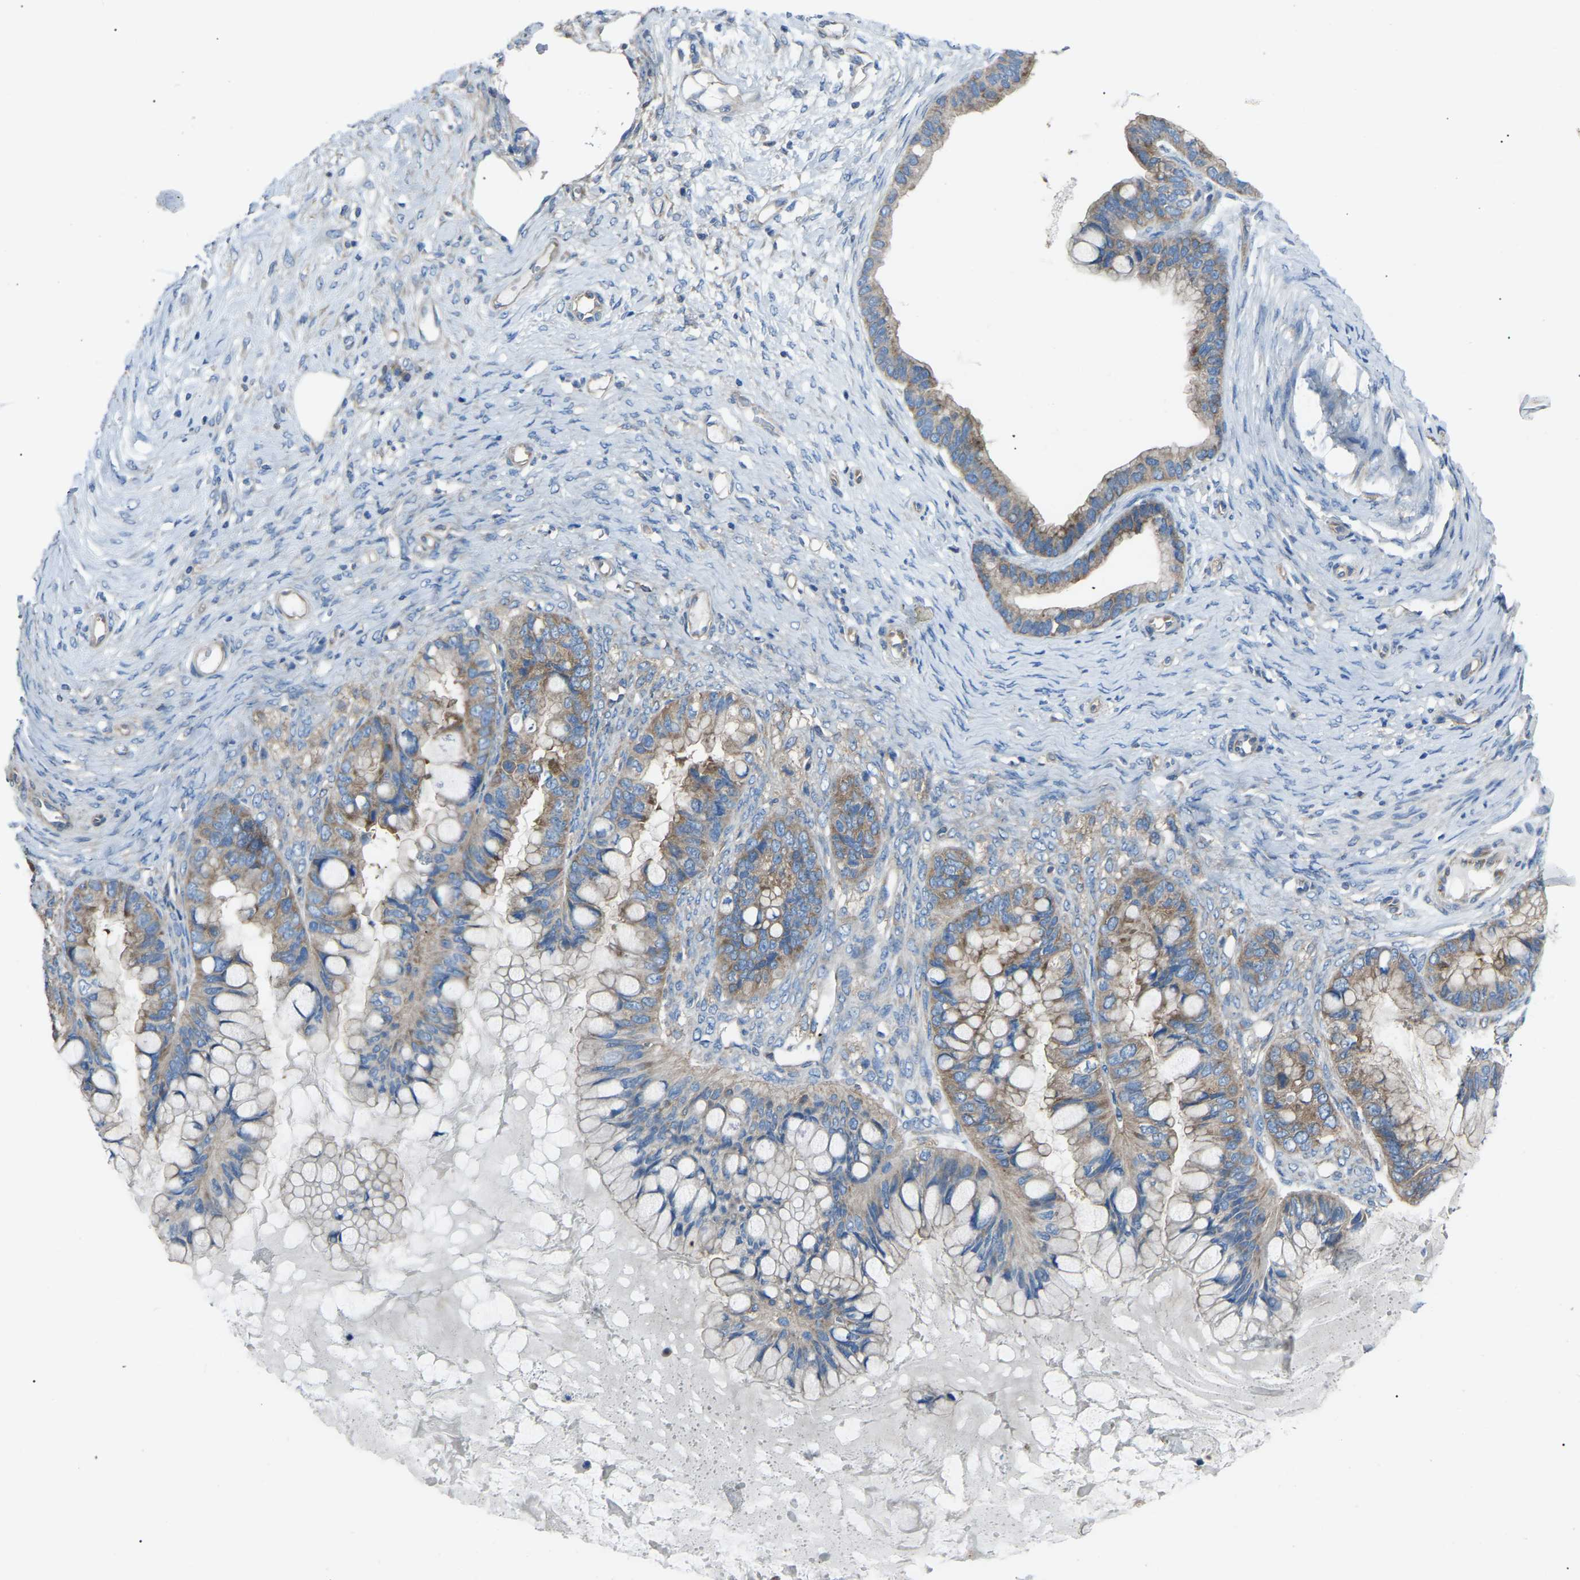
{"staining": {"intensity": "moderate", "quantity": ">75%", "location": "cytoplasmic/membranous"}, "tissue": "ovarian cancer", "cell_type": "Tumor cells", "image_type": "cancer", "snomed": [{"axis": "morphology", "description": "Cystadenocarcinoma, mucinous, NOS"}, {"axis": "topography", "description": "Ovary"}], "caption": "Mucinous cystadenocarcinoma (ovarian) stained with immunohistochemistry (IHC) exhibits moderate cytoplasmic/membranous expression in approximately >75% of tumor cells.", "gene": "AIMP1", "patient": {"sex": "female", "age": 80}}